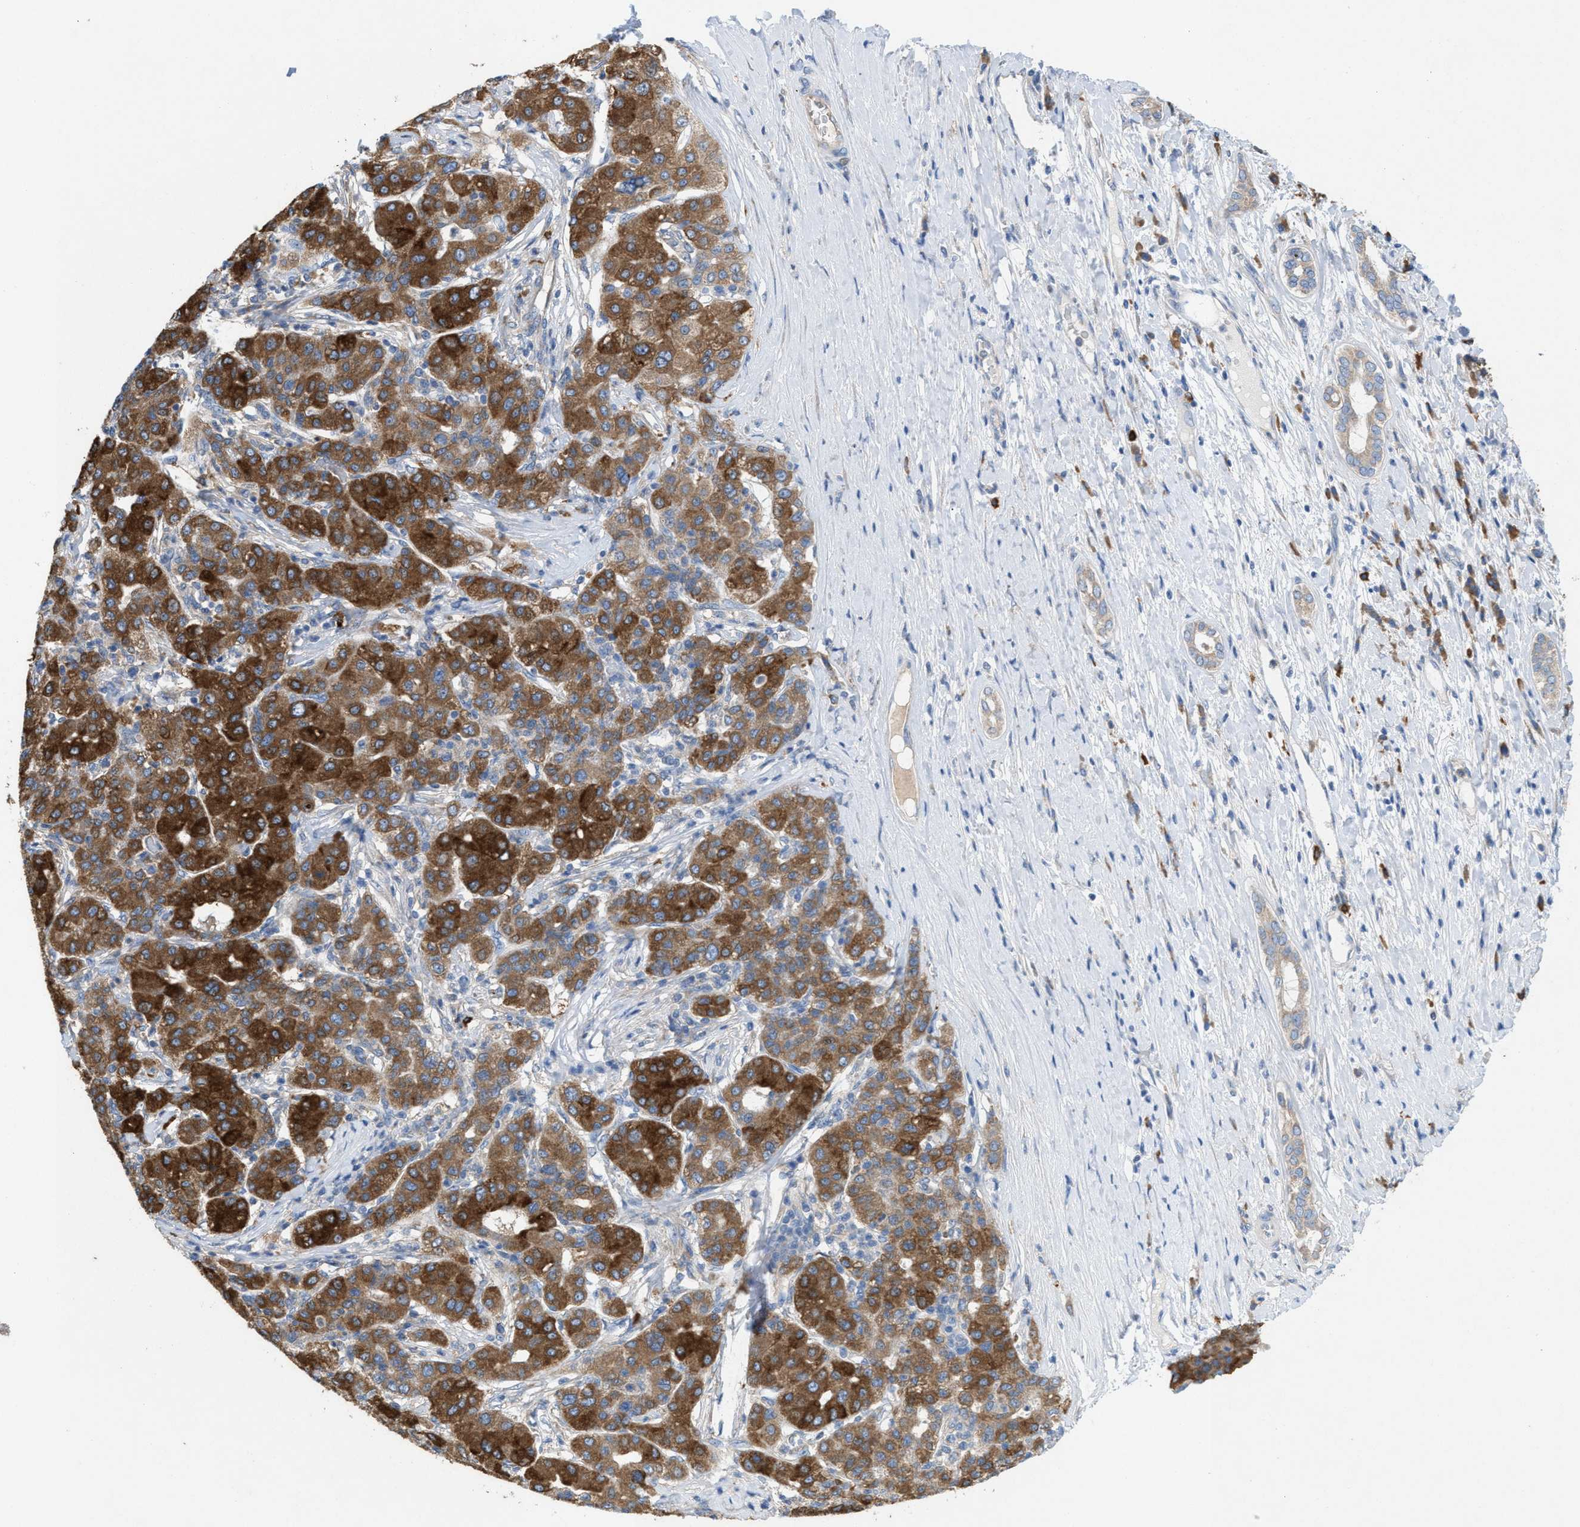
{"staining": {"intensity": "strong", "quantity": ">75%", "location": "cytoplasmic/membranous"}, "tissue": "liver cancer", "cell_type": "Tumor cells", "image_type": "cancer", "snomed": [{"axis": "morphology", "description": "Carcinoma, Hepatocellular, NOS"}, {"axis": "topography", "description": "Liver"}], "caption": "Immunohistochemical staining of liver hepatocellular carcinoma demonstrates strong cytoplasmic/membranous protein staining in about >75% of tumor cells.", "gene": "DYNC2I1", "patient": {"sex": "male", "age": 65}}